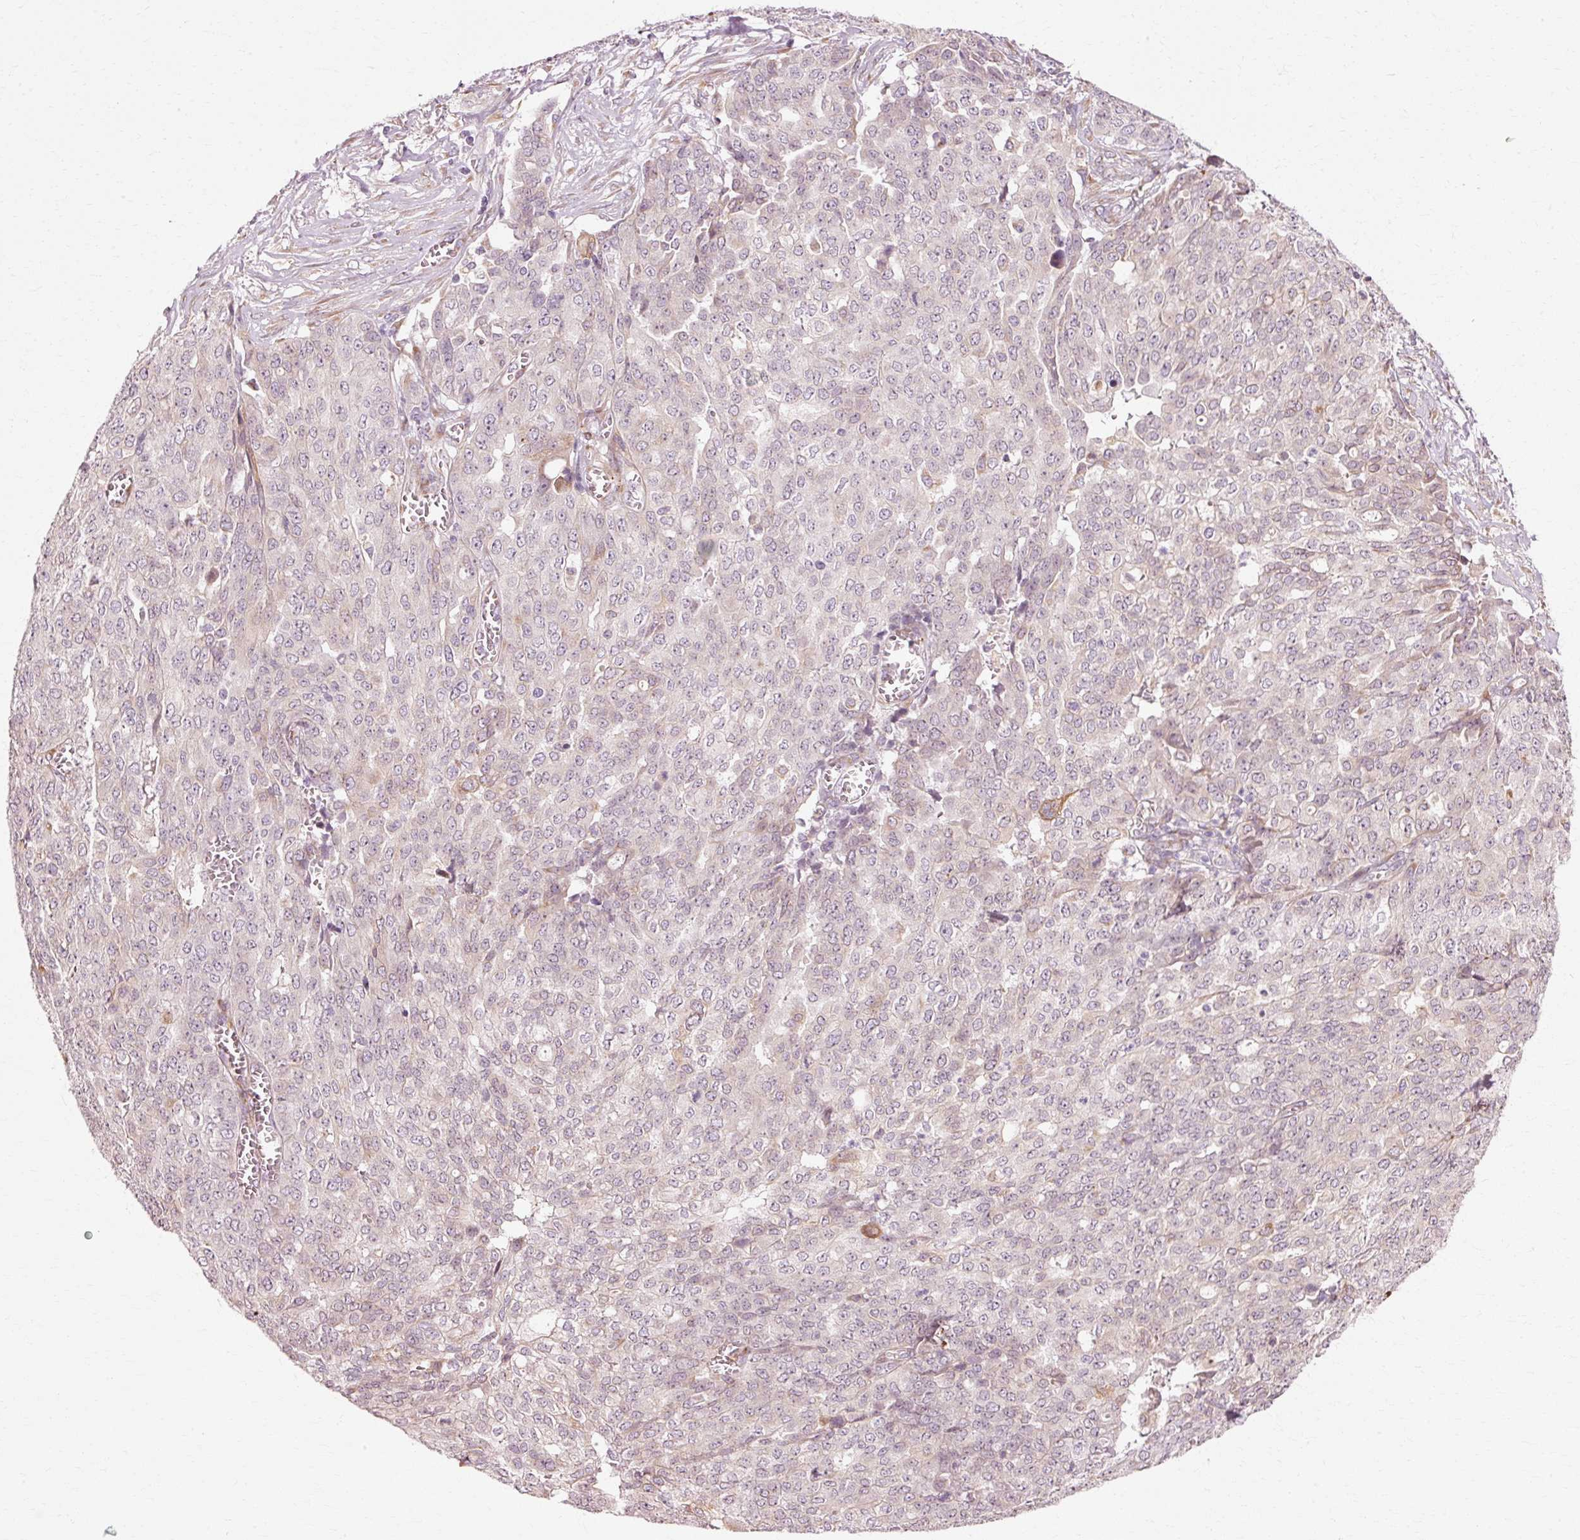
{"staining": {"intensity": "negative", "quantity": "none", "location": "none"}, "tissue": "ovarian cancer", "cell_type": "Tumor cells", "image_type": "cancer", "snomed": [{"axis": "morphology", "description": "Cystadenocarcinoma, serous, NOS"}, {"axis": "topography", "description": "Soft tissue"}, {"axis": "topography", "description": "Ovary"}], "caption": "A photomicrograph of human ovarian serous cystadenocarcinoma is negative for staining in tumor cells. (DAB (3,3'-diaminobenzidine) immunohistochemistry with hematoxylin counter stain).", "gene": "RGPD5", "patient": {"sex": "female", "age": 57}}